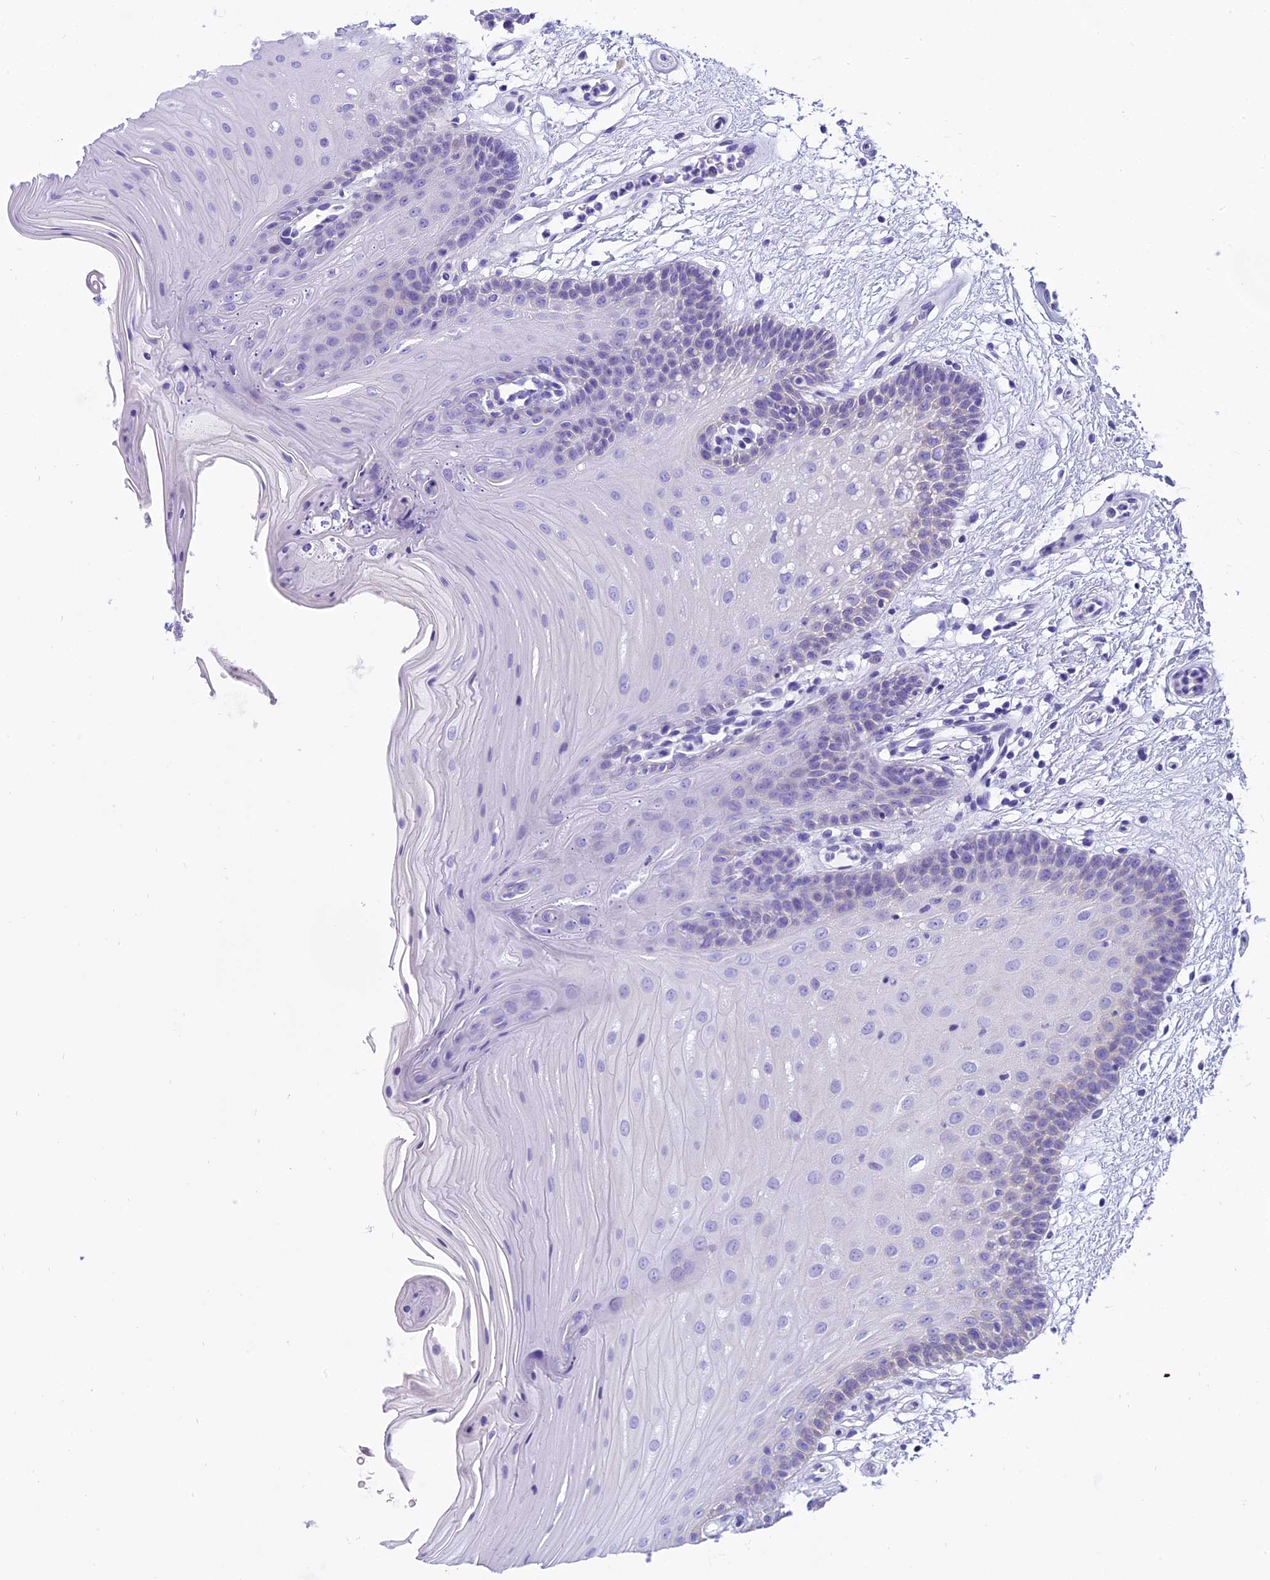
{"staining": {"intensity": "negative", "quantity": "none", "location": "none"}, "tissue": "oral mucosa", "cell_type": "Squamous epithelial cells", "image_type": "normal", "snomed": [{"axis": "morphology", "description": "Normal tissue, NOS"}, {"axis": "morphology", "description": "Squamous cell carcinoma, NOS"}, {"axis": "topography", "description": "Skeletal muscle"}, {"axis": "topography", "description": "Oral tissue"}, {"axis": "topography", "description": "Head-Neck"}], "caption": "Immunohistochemistry micrograph of benign human oral mucosa stained for a protein (brown), which demonstrates no staining in squamous epithelial cells. The staining is performed using DAB brown chromogen with nuclei counter-stained in using hematoxylin.", "gene": "KCTD14", "patient": {"sex": "male", "age": 71}}